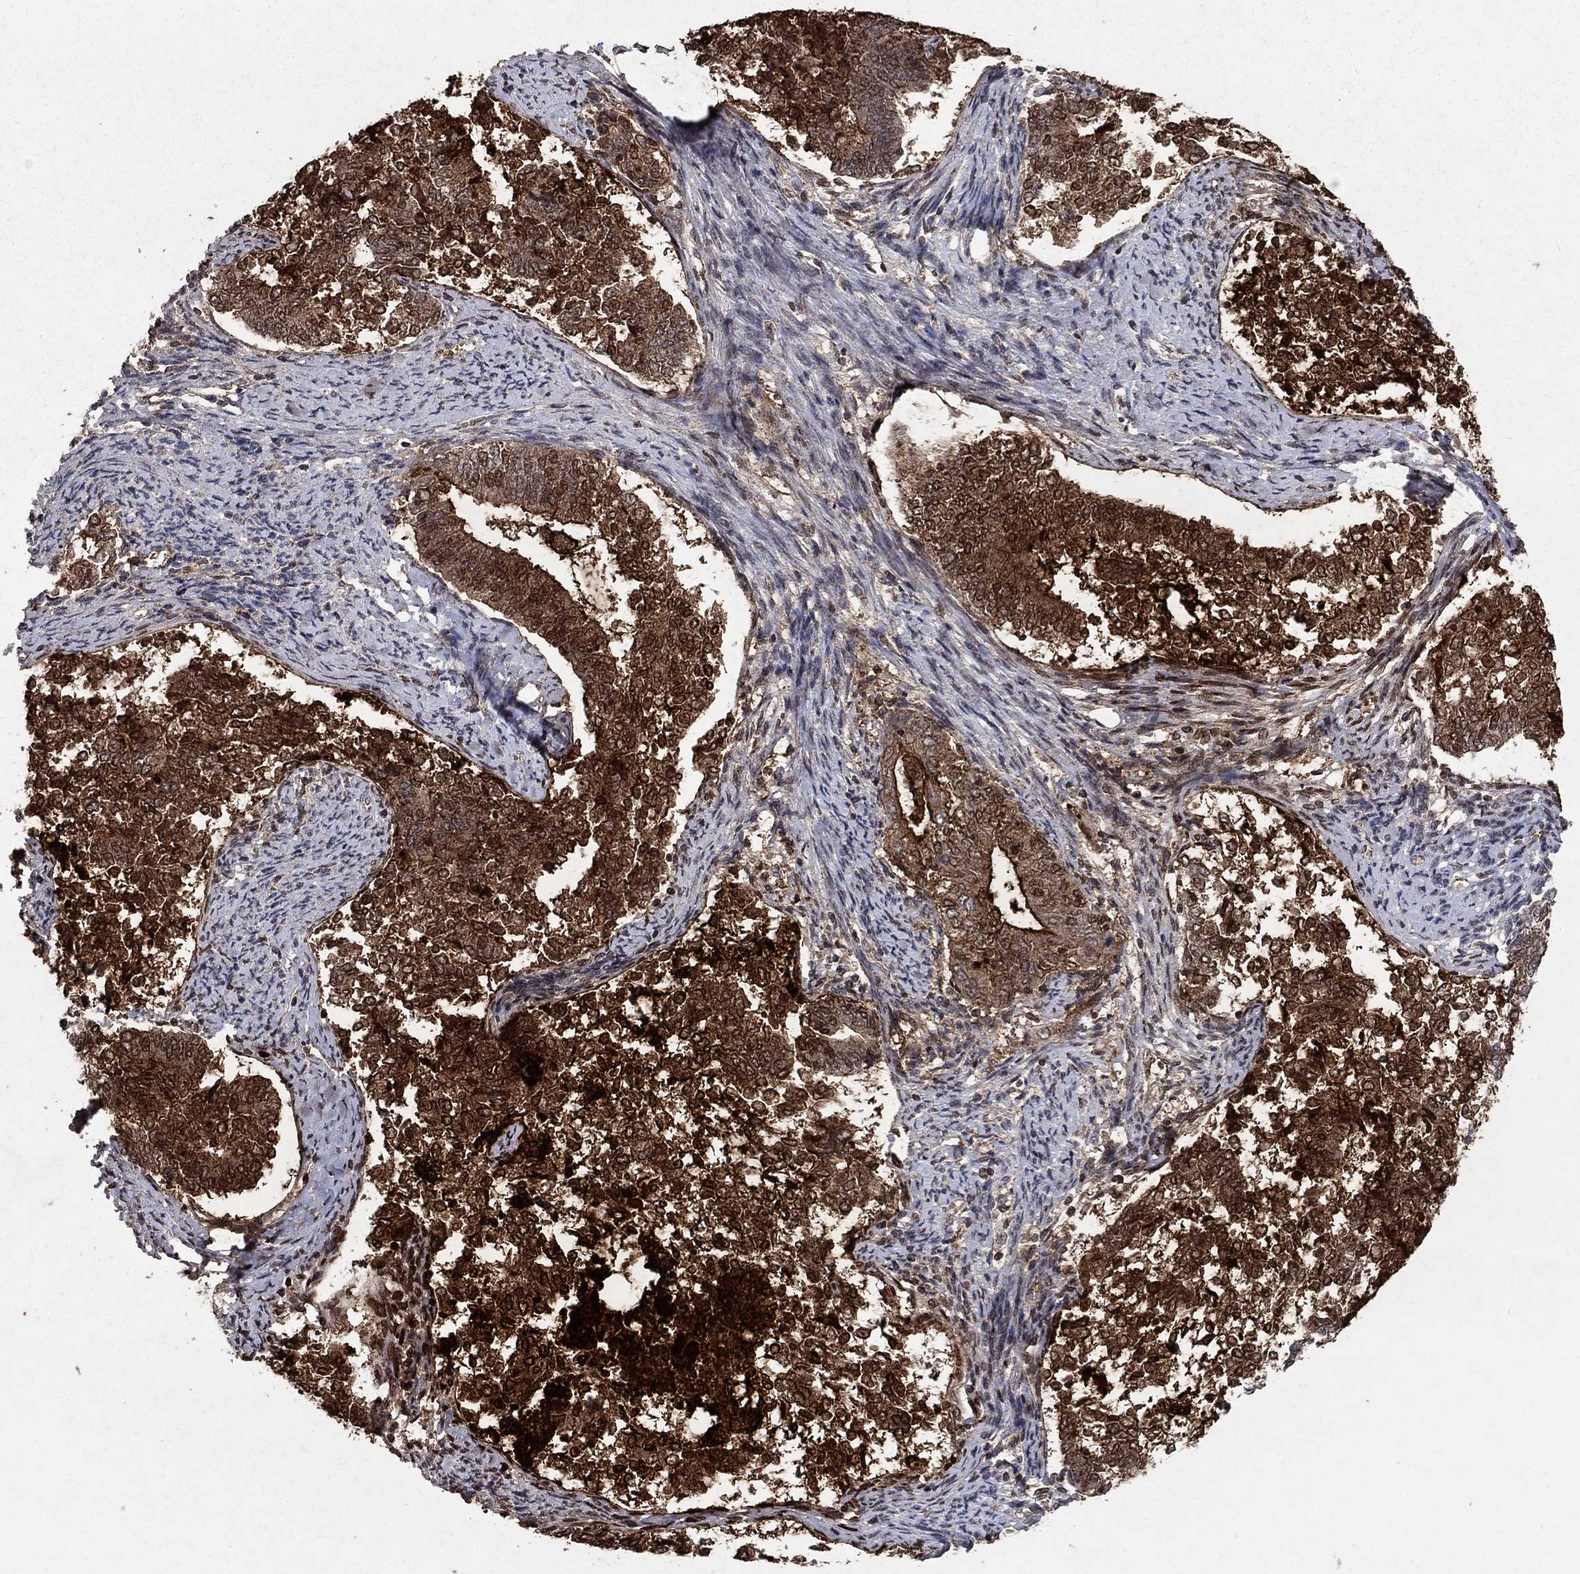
{"staining": {"intensity": "moderate", "quantity": ">75%", "location": "cytoplasmic/membranous,nuclear"}, "tissue": "endometrial cancer", "cell_type": "Tumor cells", "image_type": "cancer", "snomed": [{"axis": "morphology", "description": "Adenocarcinoma, NOS"}, {"axis": "topography", "description": "Endometrium"}], "caption": "Human adenocarcinoma (endometrial) stained for a protein (brown) shows moderate cytoplasmic/membranous and nuclear positive positivity in approximately >75% of tumor cells.", "gene": "CD24", "patient": {"sex": "female", "age": 65}}